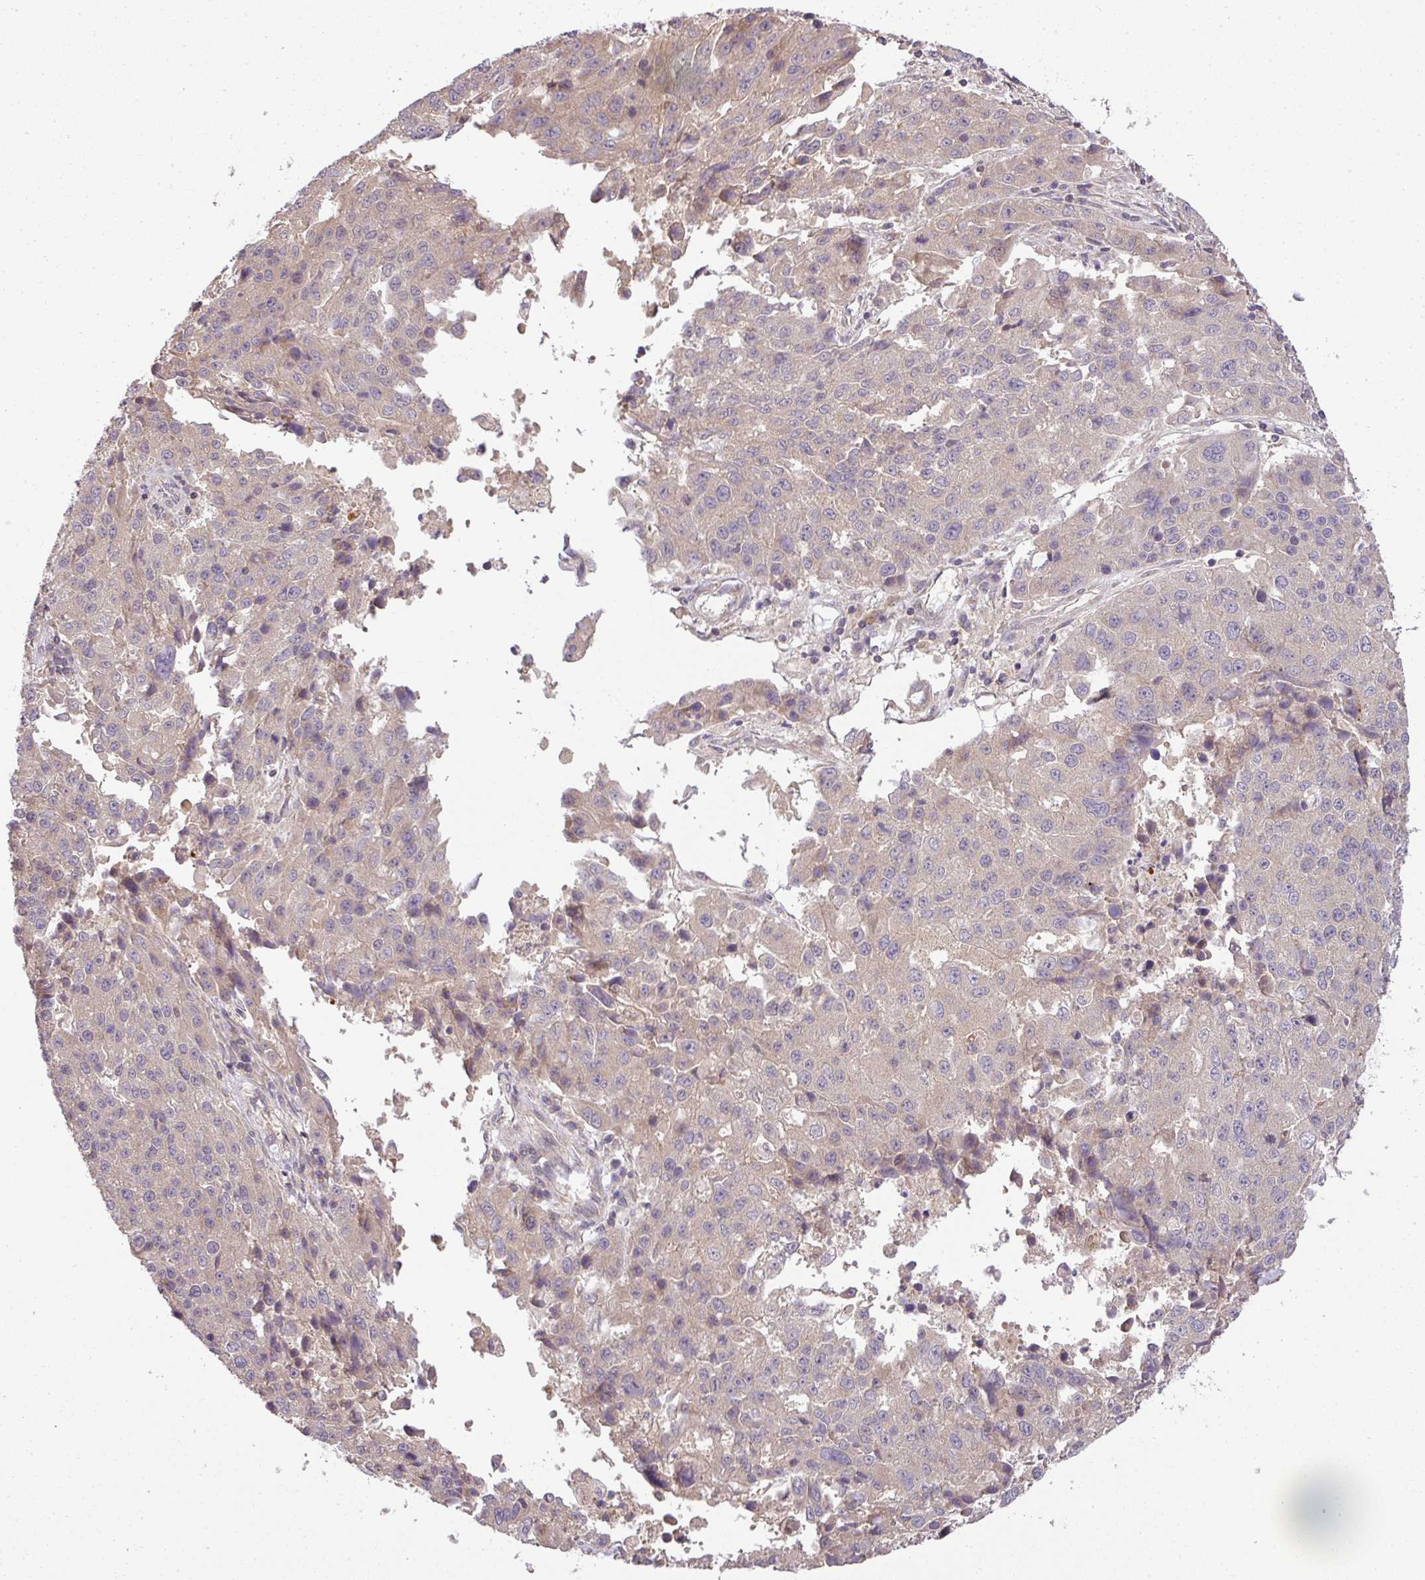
{"staining": {"intensity": "negative", "quantity": "none", "location": "none"}, "tissue": "stomach cancer", "cell_type": "Tumor cells", "image_type": "cancer", "snomed": [{"axis": "morphology", "description": "Adenocarcinoma, NOS"}, {"axis": "topography", "description": "Stomach"}], "caption": "This is an IHC histopathology image of human adenocarcinoma (stomach). There is no staining in tumor cells.", "gene": "TCL1B", "patient": {"sex": "male", "age": 71}}